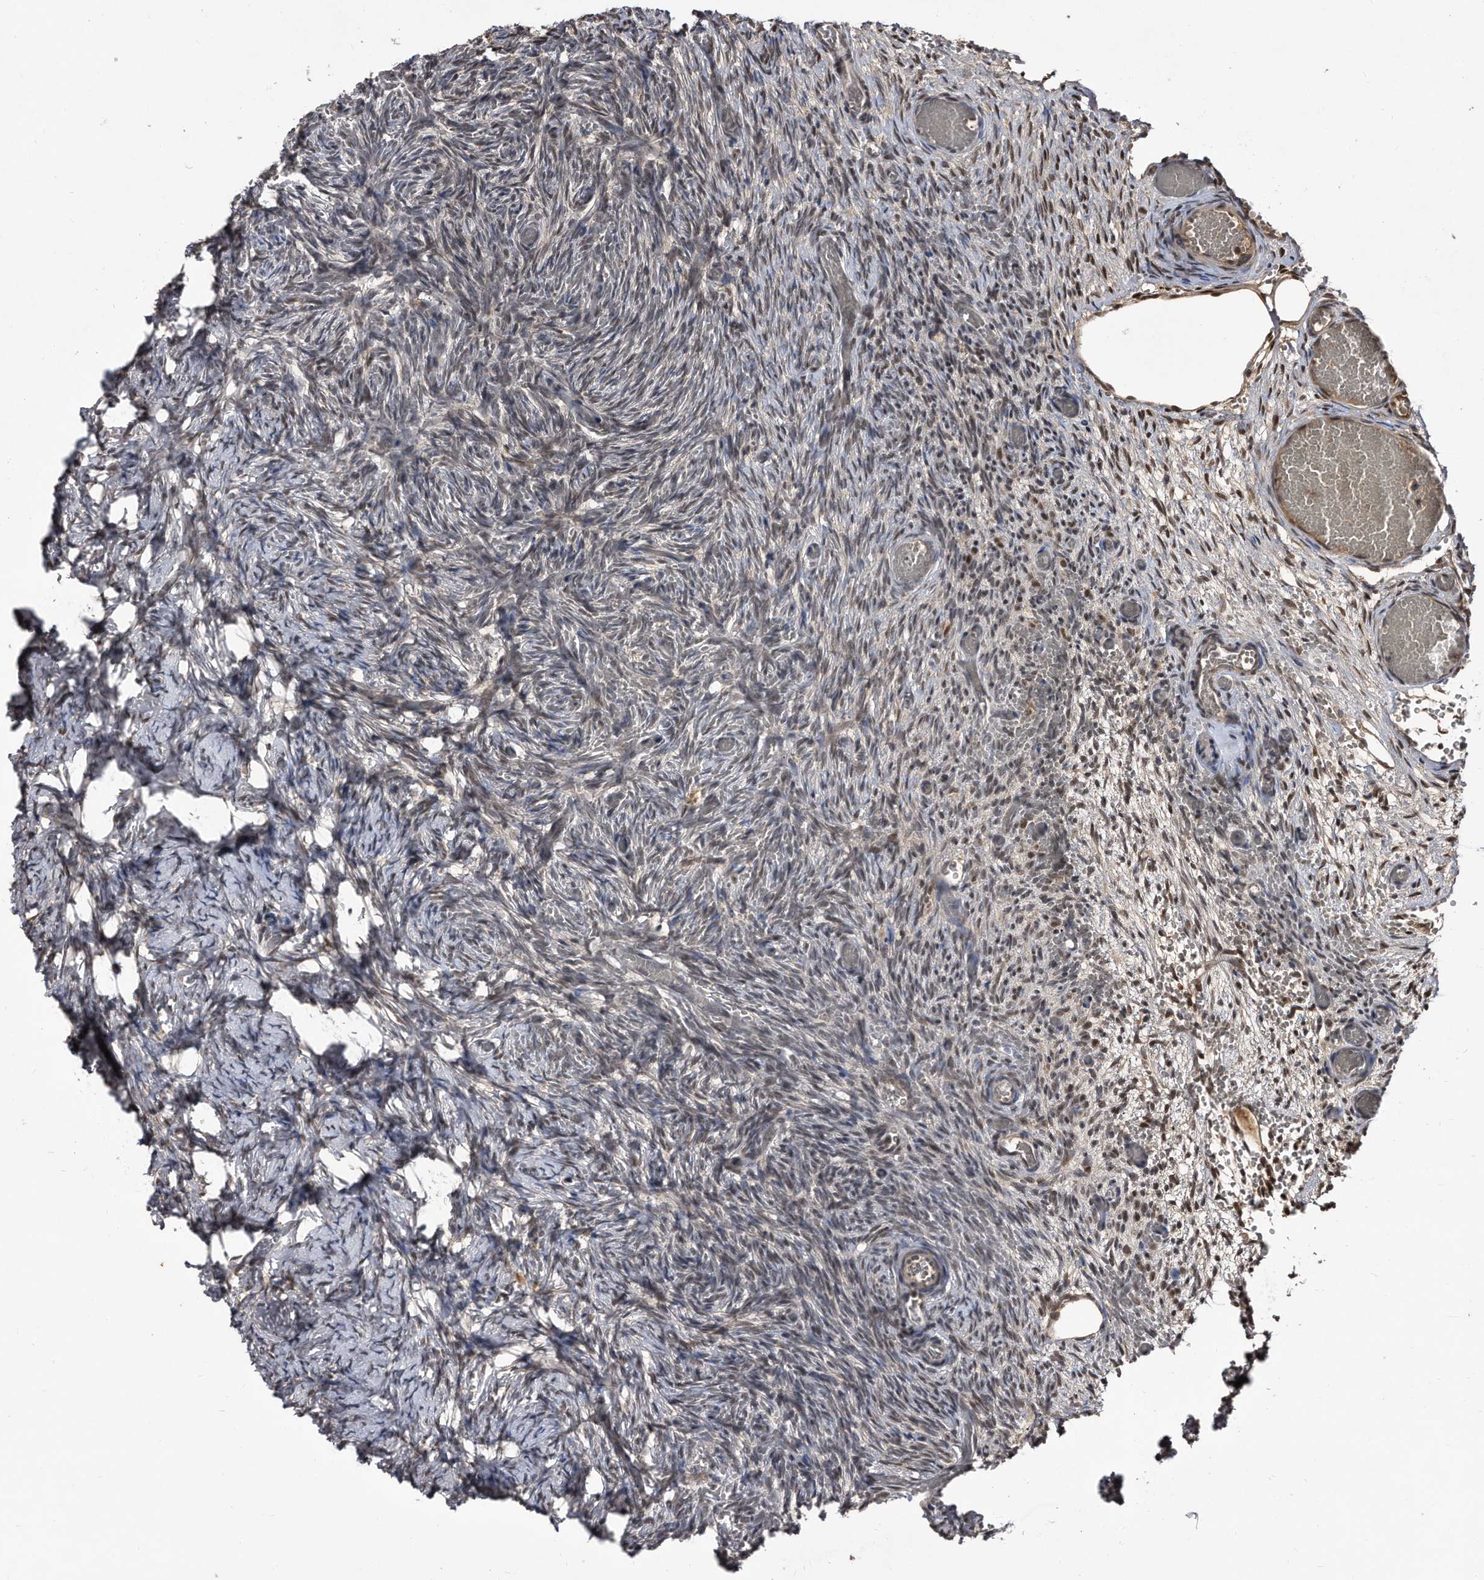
{"staining": {"intensity": "weak", "quantity": "<25%", "location": "nuclear"}, "tissue": "ovary", "cell_type": "Ovarian stroma cells", "image_type": "normal", "snomed": [{"axis": "morphology", "description": "Adenocarcinoma, NOS"}, {"axis": "topography", "description": "Endometrium"}], "caption": "Immunohistochemistry micrograph of normal ovary: human ovary stained with DAB (3,3'-diaminobenzidine) shows no significant protein staining in ovarian stroma cells. Nuclei are stained in blue.", "gene": "RAD23B", "patient": {"sex": "female", "age": 32}}